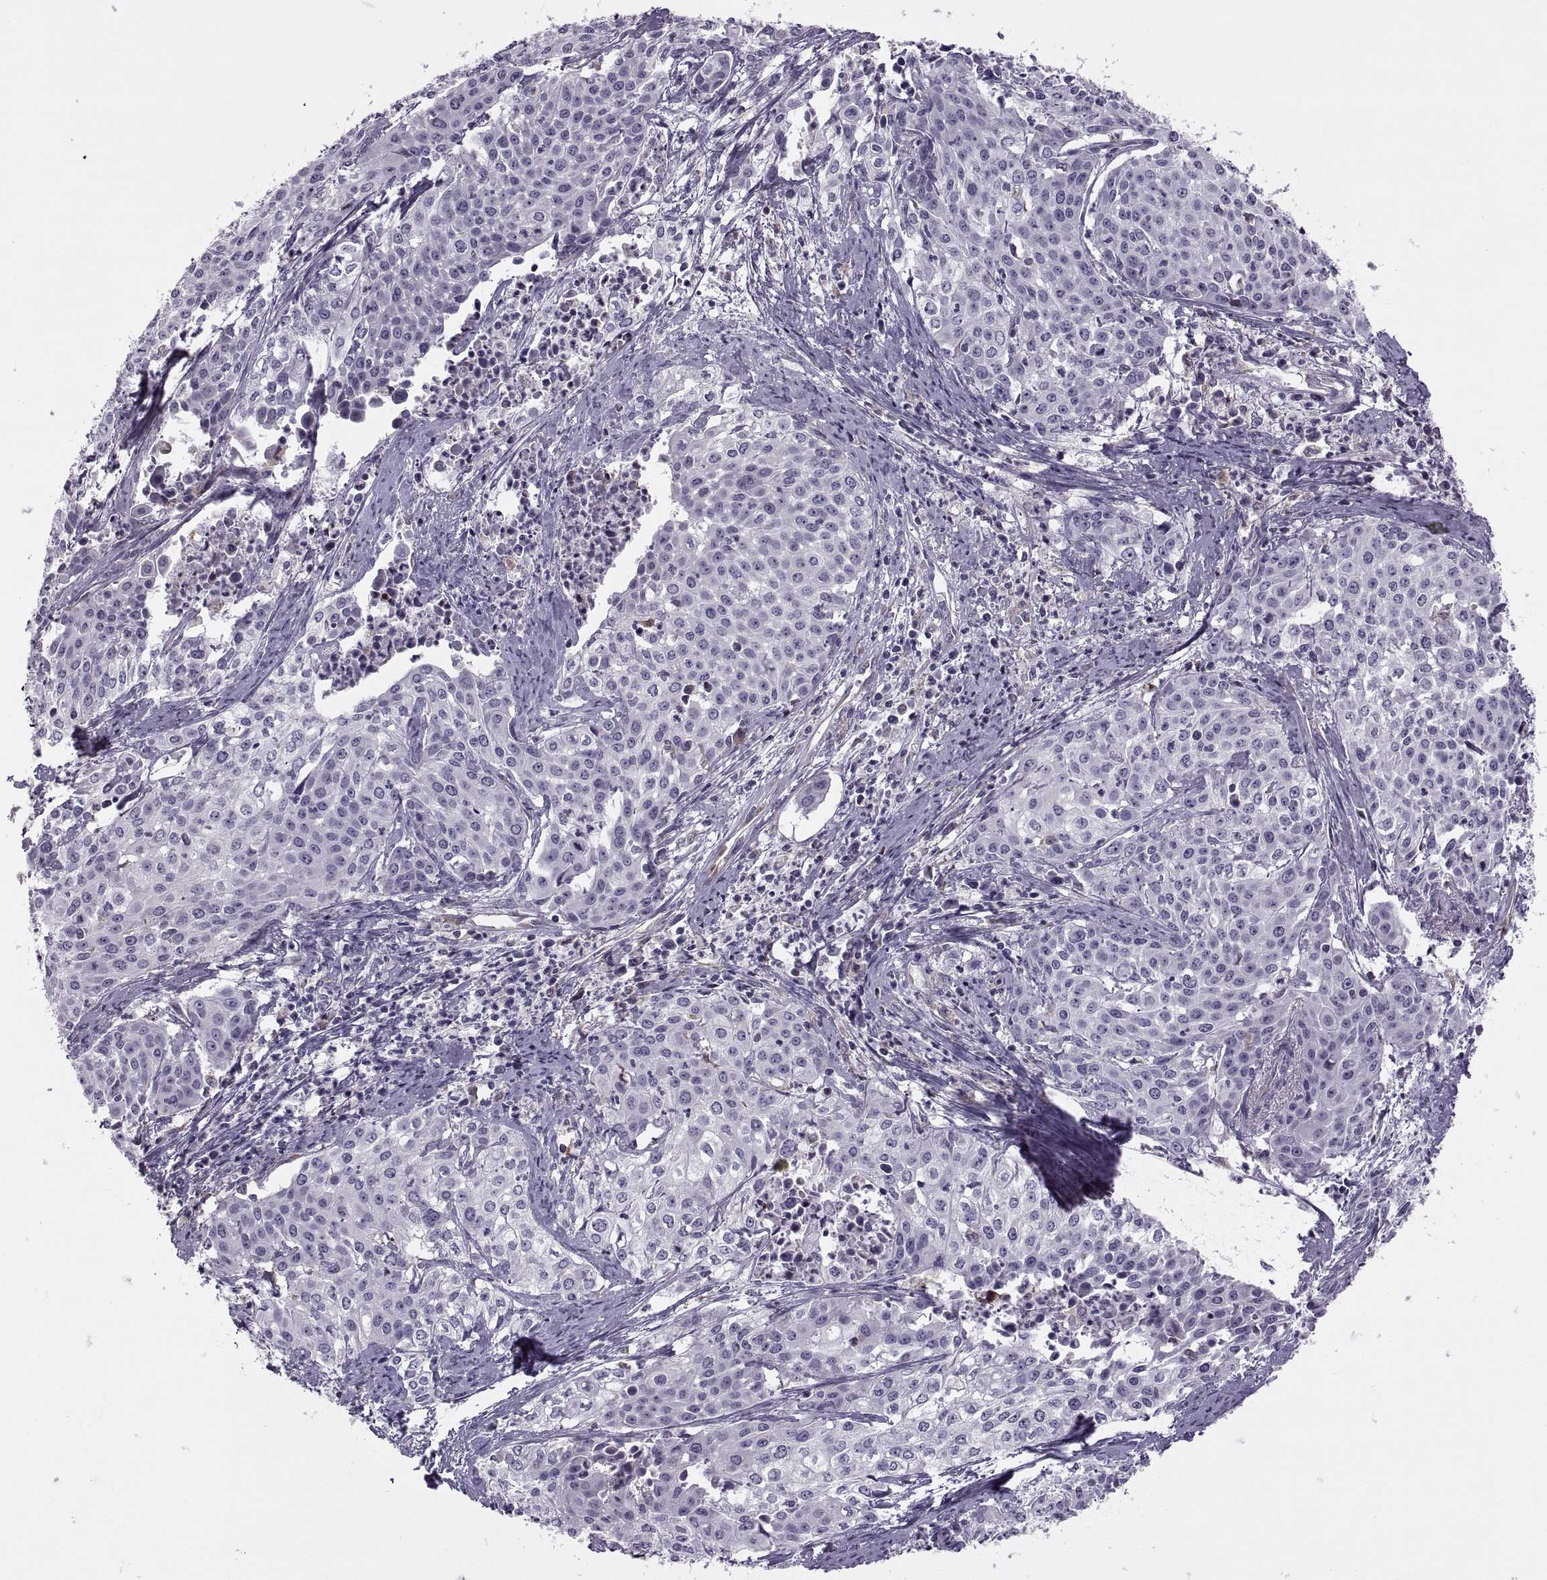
{"staining": {"intensity": "negative", "quantity": "none", "location": "none"}, "tissue": "cervical cancer", "cell_type": "Tumor cells", "image_type": "cancer", "snomed": [{"axis": "morphology", "description": "Squamous cell carcinoma, NOS"}, {"axis": "topography", "description": "Cervix"}], "caption": "Immunohistochemistry (IHC) photomicrograph of neoplastic tissue: cervical squamous cell carcinoma stained with DAB (3,3'-diaminobenzidine) reveals no significant protein staining in tumor cells. (Brightfield microscopy of DAB immunohistochemistry (IHC) at high magnification).", "gene": "LETM2", "patient": {"sex": "female", "age": 39}}